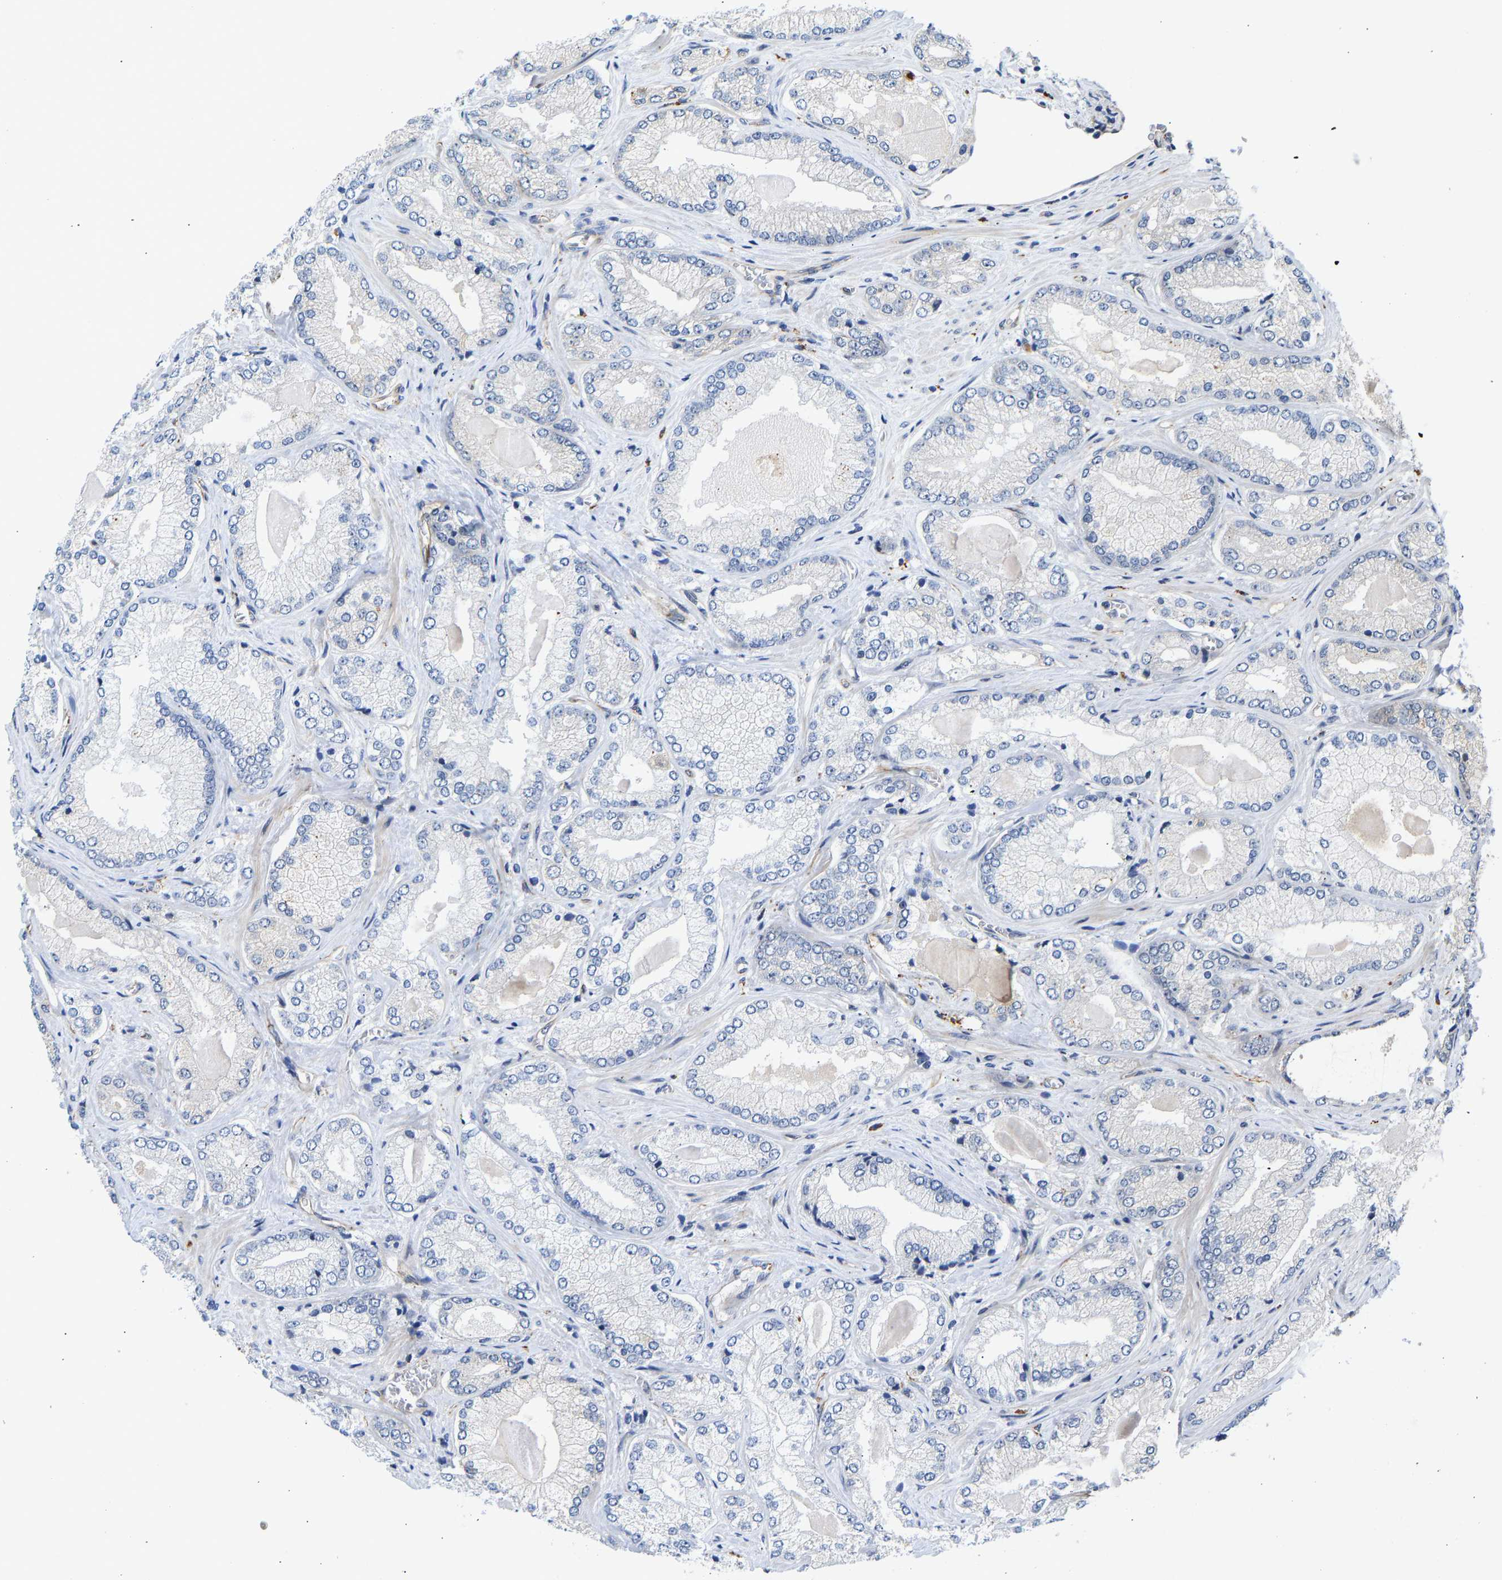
{"staining": {"intensity": "negative", "quantity": "none", "location": "none"}, "tissue": "prostate cancer", "cell_type": "Tumor cells", "image_type": "cancer", "snomed": [{"axis": "morphology", "description": "Adenocarcinoma, Low grade"}, {"axis": "topography", "description": "Prostate"}], "caption": "This micrograph is of prostate cancer stained with immunohistochemistry to label a protein in brown with the nuclei are counter-stained blue. There is no staining in tumor cells. (DAB (3,3'-diaminobenzidine) immunohistochemistry with hematoxylin counter stain).", "gene": "RESF1", "patient": {"sex": "male", "age": 65}}